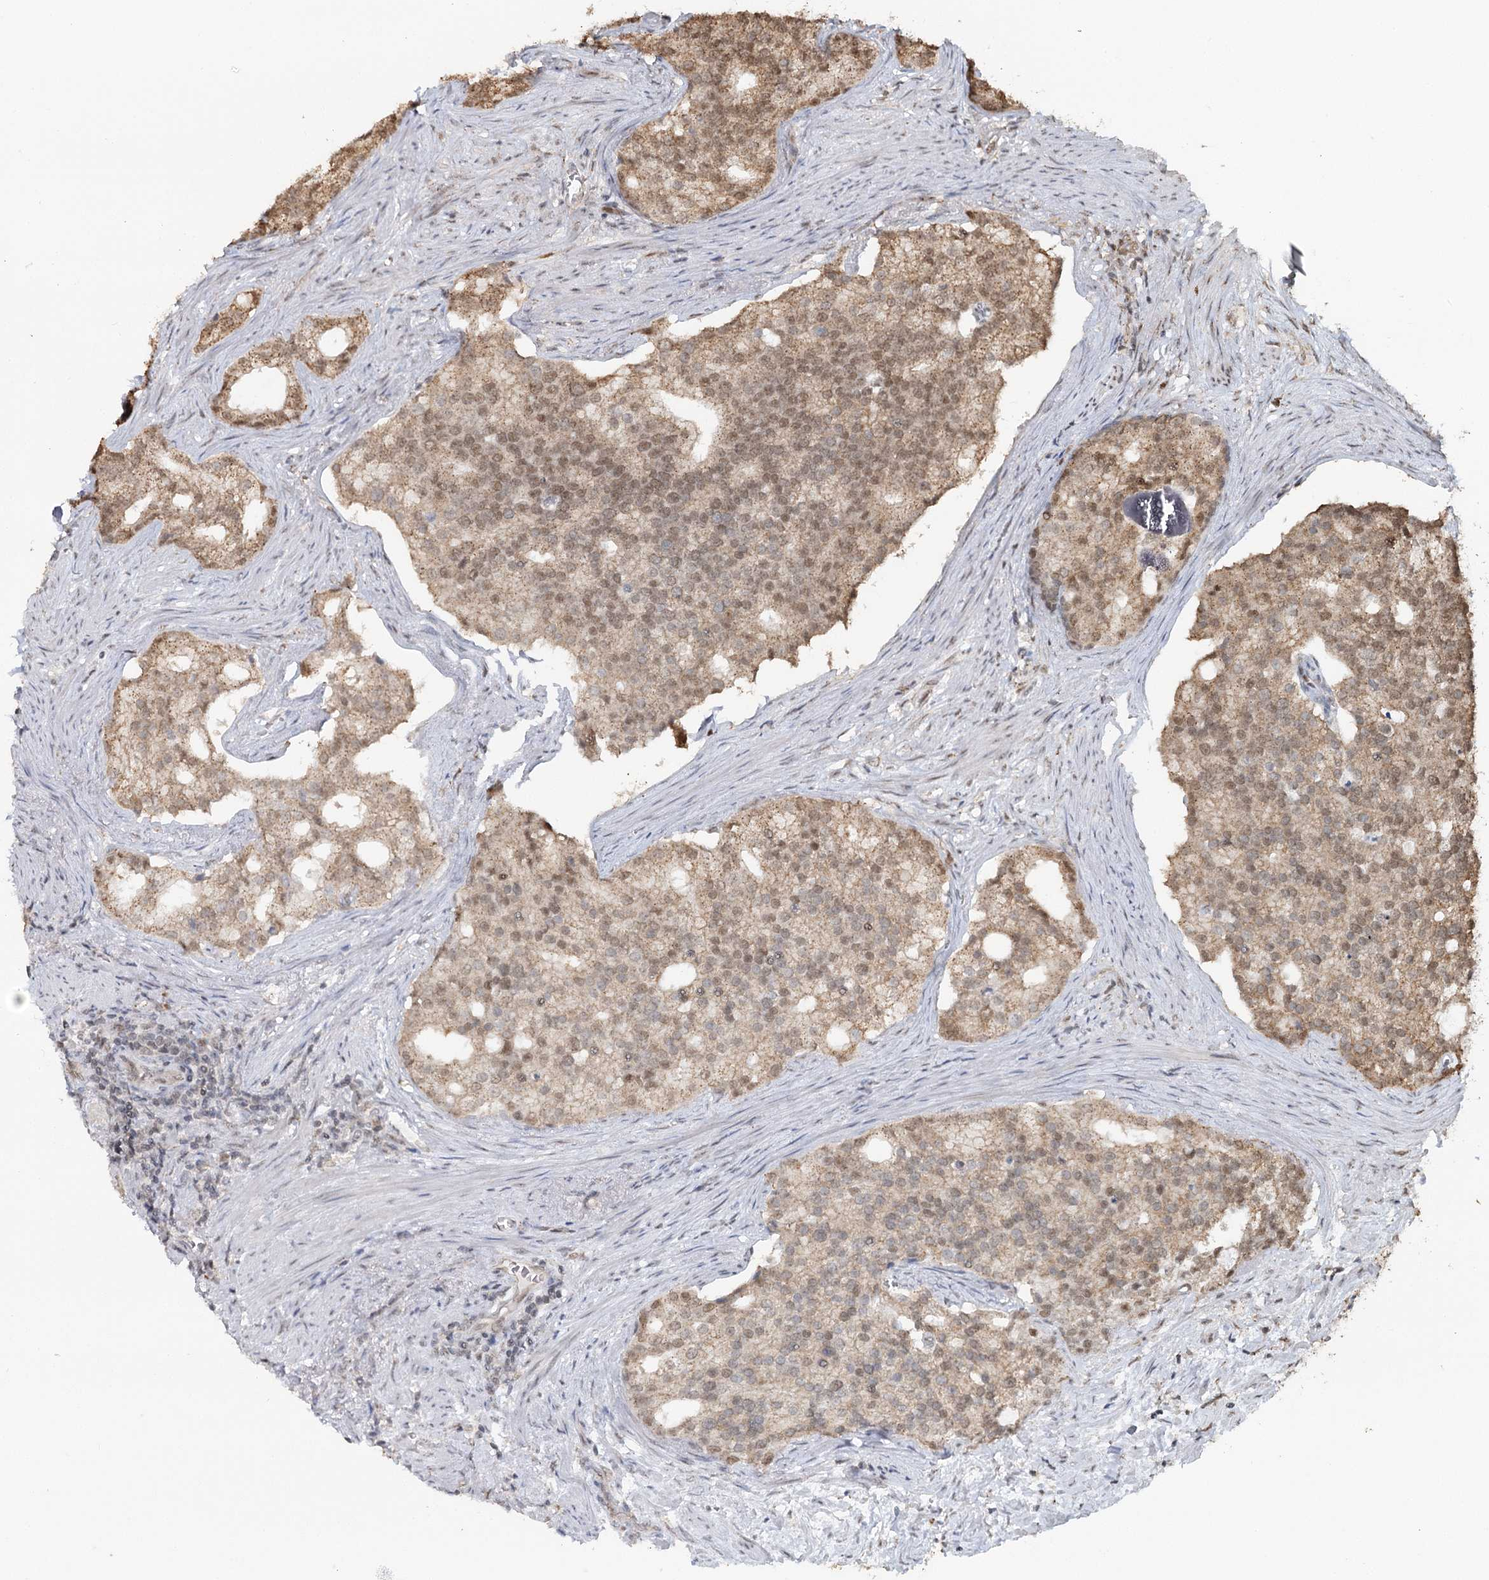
{"staining": {"intensity": "weak", "quantity": ">75%", "location": "cytoplasmic/membranous,nuclear"}, "tissue": "prostate cancer", "cell_type": "Tumor cells", "image_type": "cancer", "snomed": [{"axis": "morphology", "description": "Adenocarcinoma, Low grade"}, {"axis": "topography", "description": "Prostate"}], "caption": "Adenocarcinoma (low-grade) (prostate) stained with DAB immunohistochemistry (IHC) demonstrates low levels of weak cytoplasmic/membranous and nuclear positivity in approximately >75% of tumor cells.", "gene": "GPALPP1", "patient": {"sex": "male", "age": 71}}